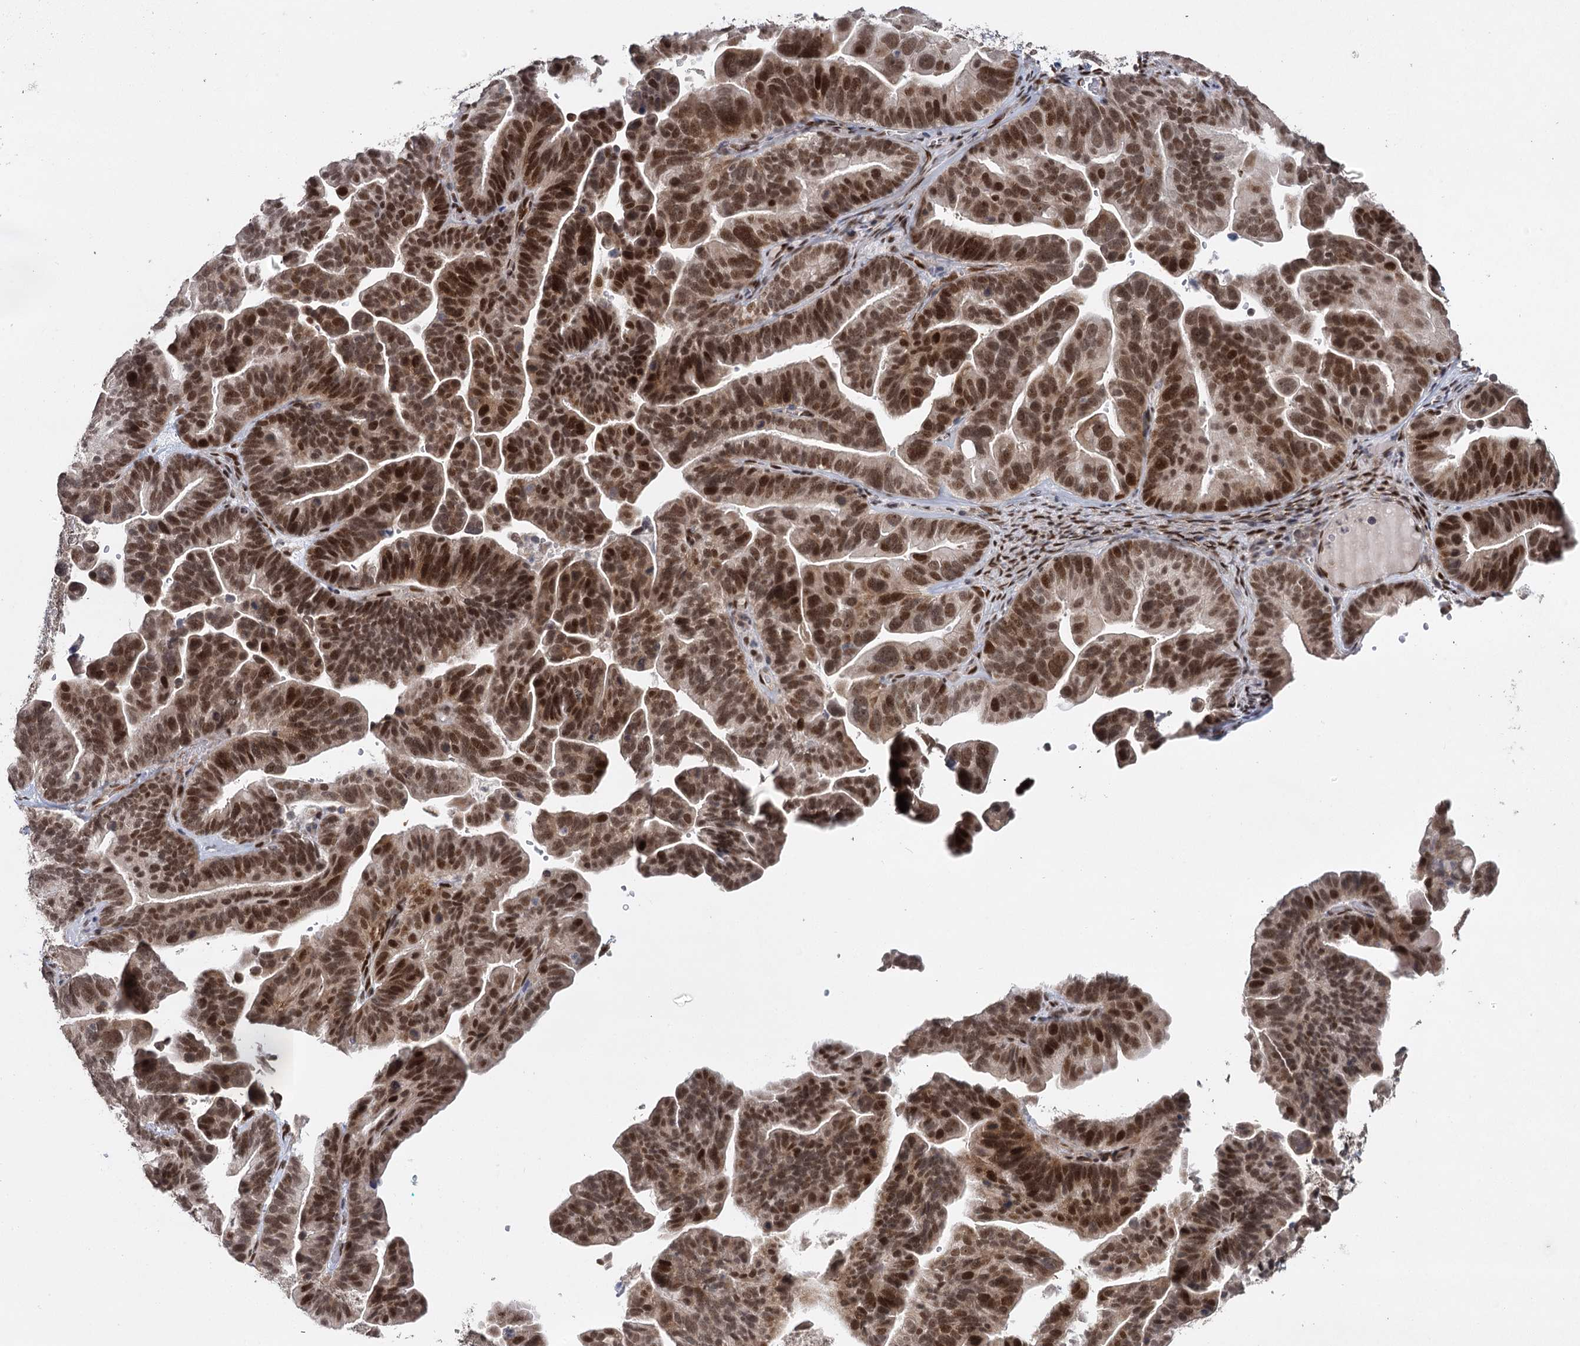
{"staining": {"intensity": "moderate", "quantity": ">75%", "location": "nuclear"}, "tissue": "ovarian cancer", "cell_type": "Tumor cells", "image_type": "cancer", "snomed": [{"axis": "morphology", "description": "Cystadenocarcinoma, serous, NOS"}, {"axis": "topography", "description": "Ovary"}], "caption": "Serous cystadenocarcinoma (ovarian) was stained to show a protein in brown. There is medium levels of moderate nuclear staining in approximately >75% of tumor cells.", "gene": "DCUN1D4", "patient": {"sex": "female", "age": 56}}